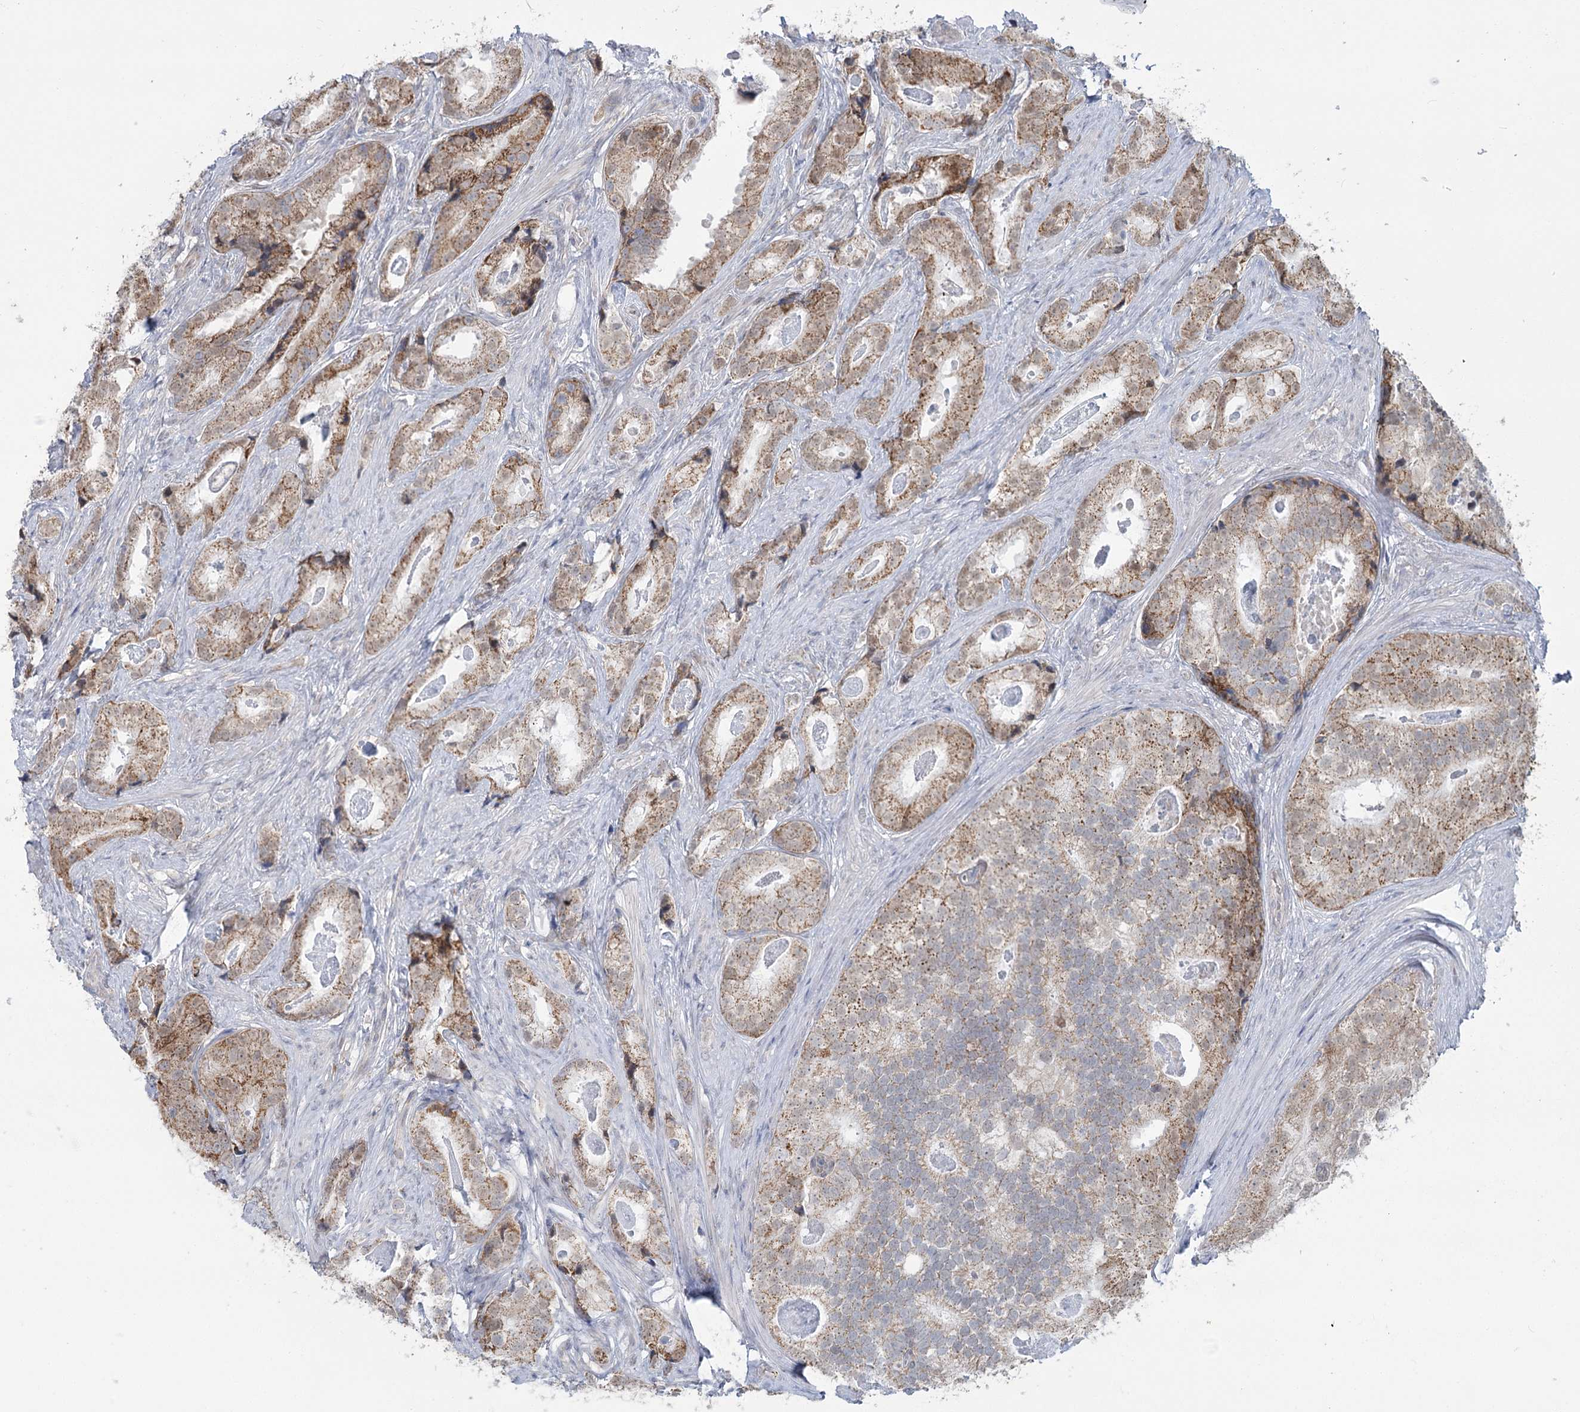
{"staining": {"intensity": "moderate", "quantity": ">75%", "location": "cytoplasmic/membranous"}, "tissue": "prostate cancer", "cell_type": "Tumor cells", "image_type": "cancer", "snomed": [{"axis": "morphology", "description": "Adenocarcinoma, Low grade"}, {"axis": "topography", "description": "Prostate"}], "caption": "High-magnification brightfield microscopy of prostate cancer (low-grade adenocarcinoma) stained with DAB (brown) and counterstained with hematoxylin (blue). tumor cells exhibit moderate cytoplasmic/membranous staining is present in about>75% of cells.", "gene": "MTG1", "patient": {"sex": "male", "age": 71}}